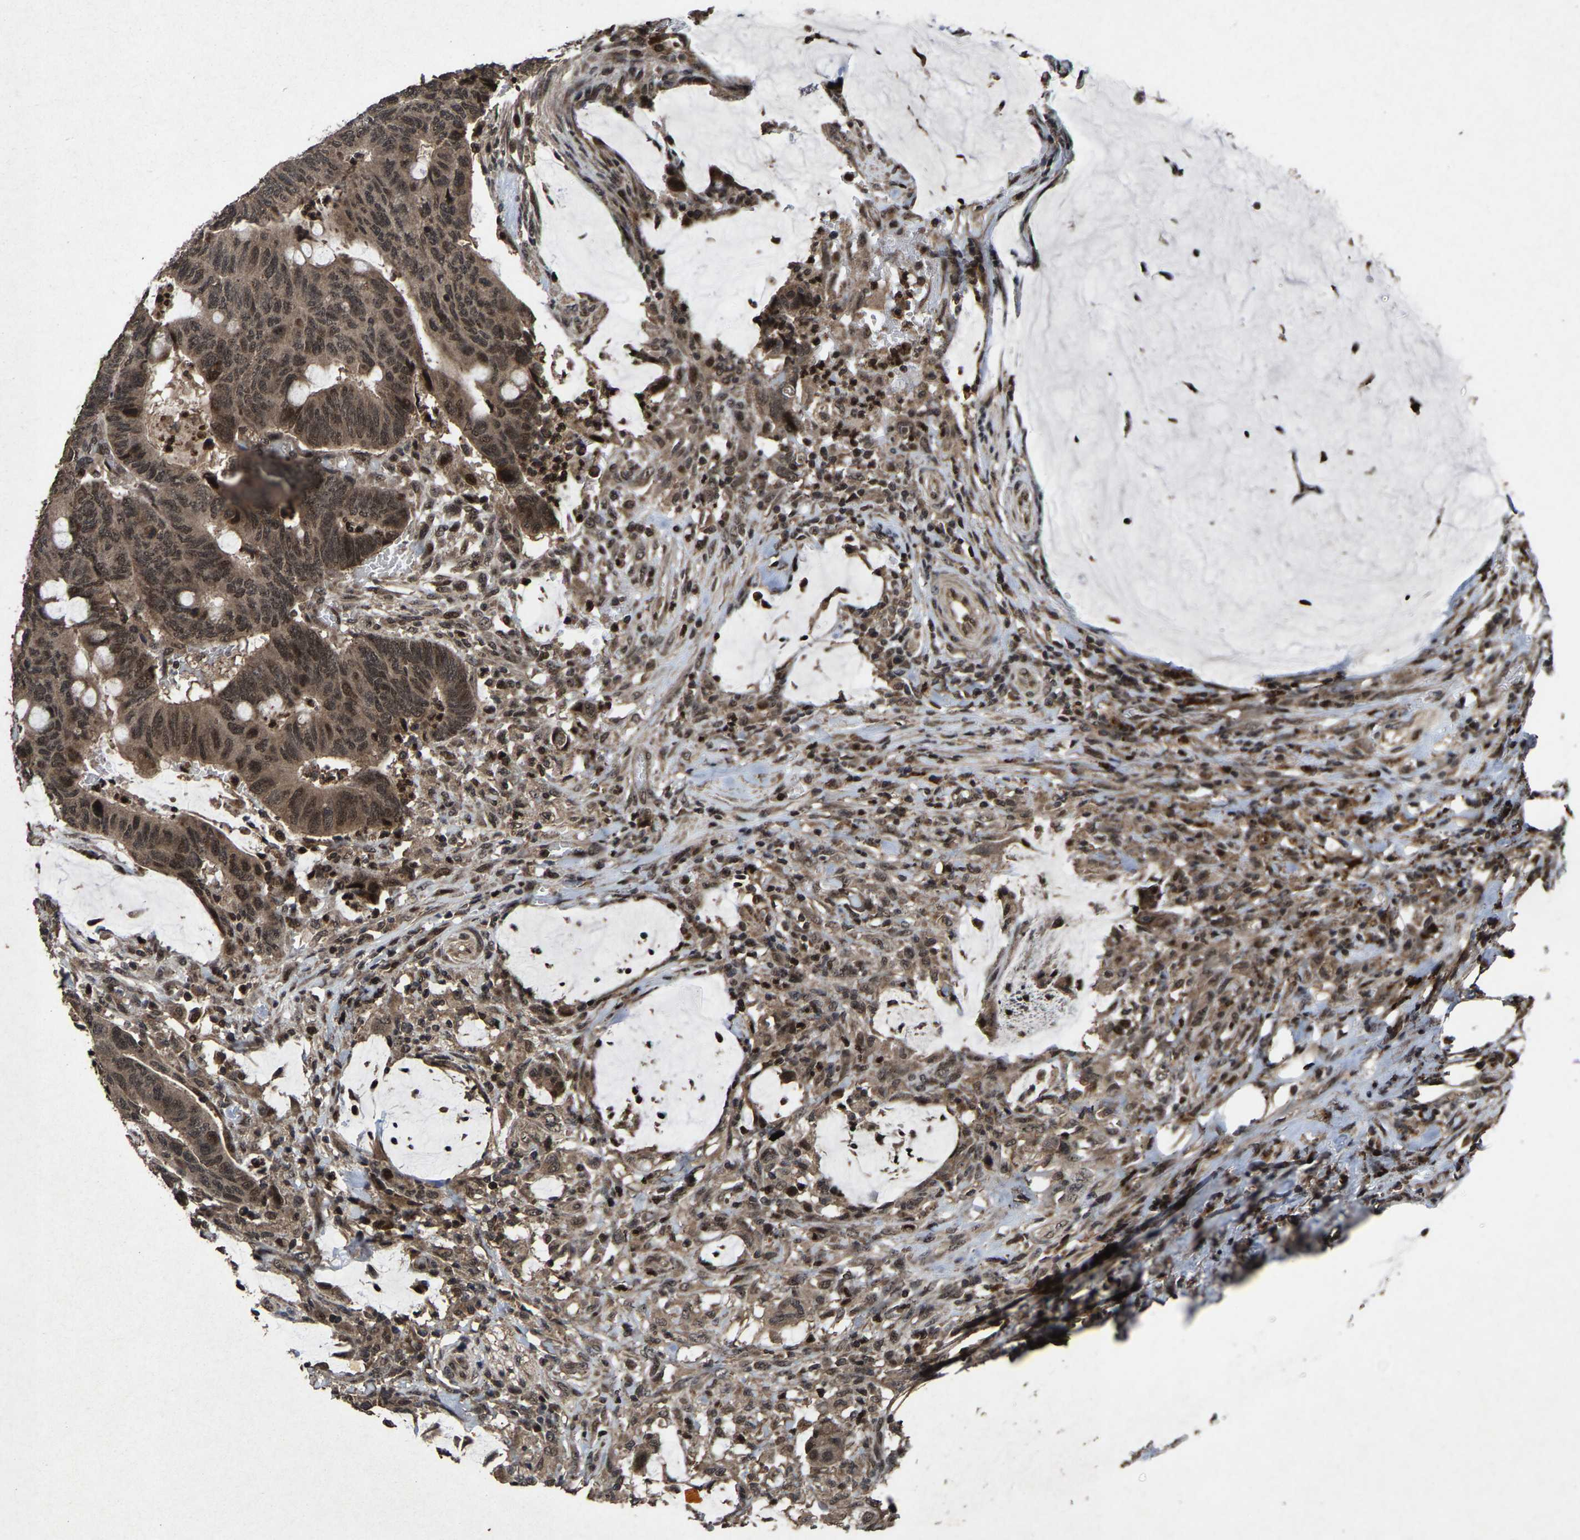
{"staining": {"intensity": "moderate", "quantity": ">75%", "location": "cytoplasmic/membranous,nuclear"}, "tissue": "colorectal cancer", "cell_type": "Tumor cells", "image_type": "cancer", "snomed": [{"axis": "morphology", "description": "Normal tissue, NOS"}, {"axis": "morphology", "description": "Adenocarcinoma, NOS"}, {"axis": "topography", "description": "Rectum"}, {"axis": "topography", "description": "Peripheral nerve tissue"}], "caption": "Protein staining reveals moderate cytoplasmic/membranous and nuclear staining in about >75% of tumor cells in adenocarcinoma (colorectal). (DAB IHC with brightfield microscopy, high magnification).", "gene": "HAUS6", "patient": {"sex": "male", "age": 92}}